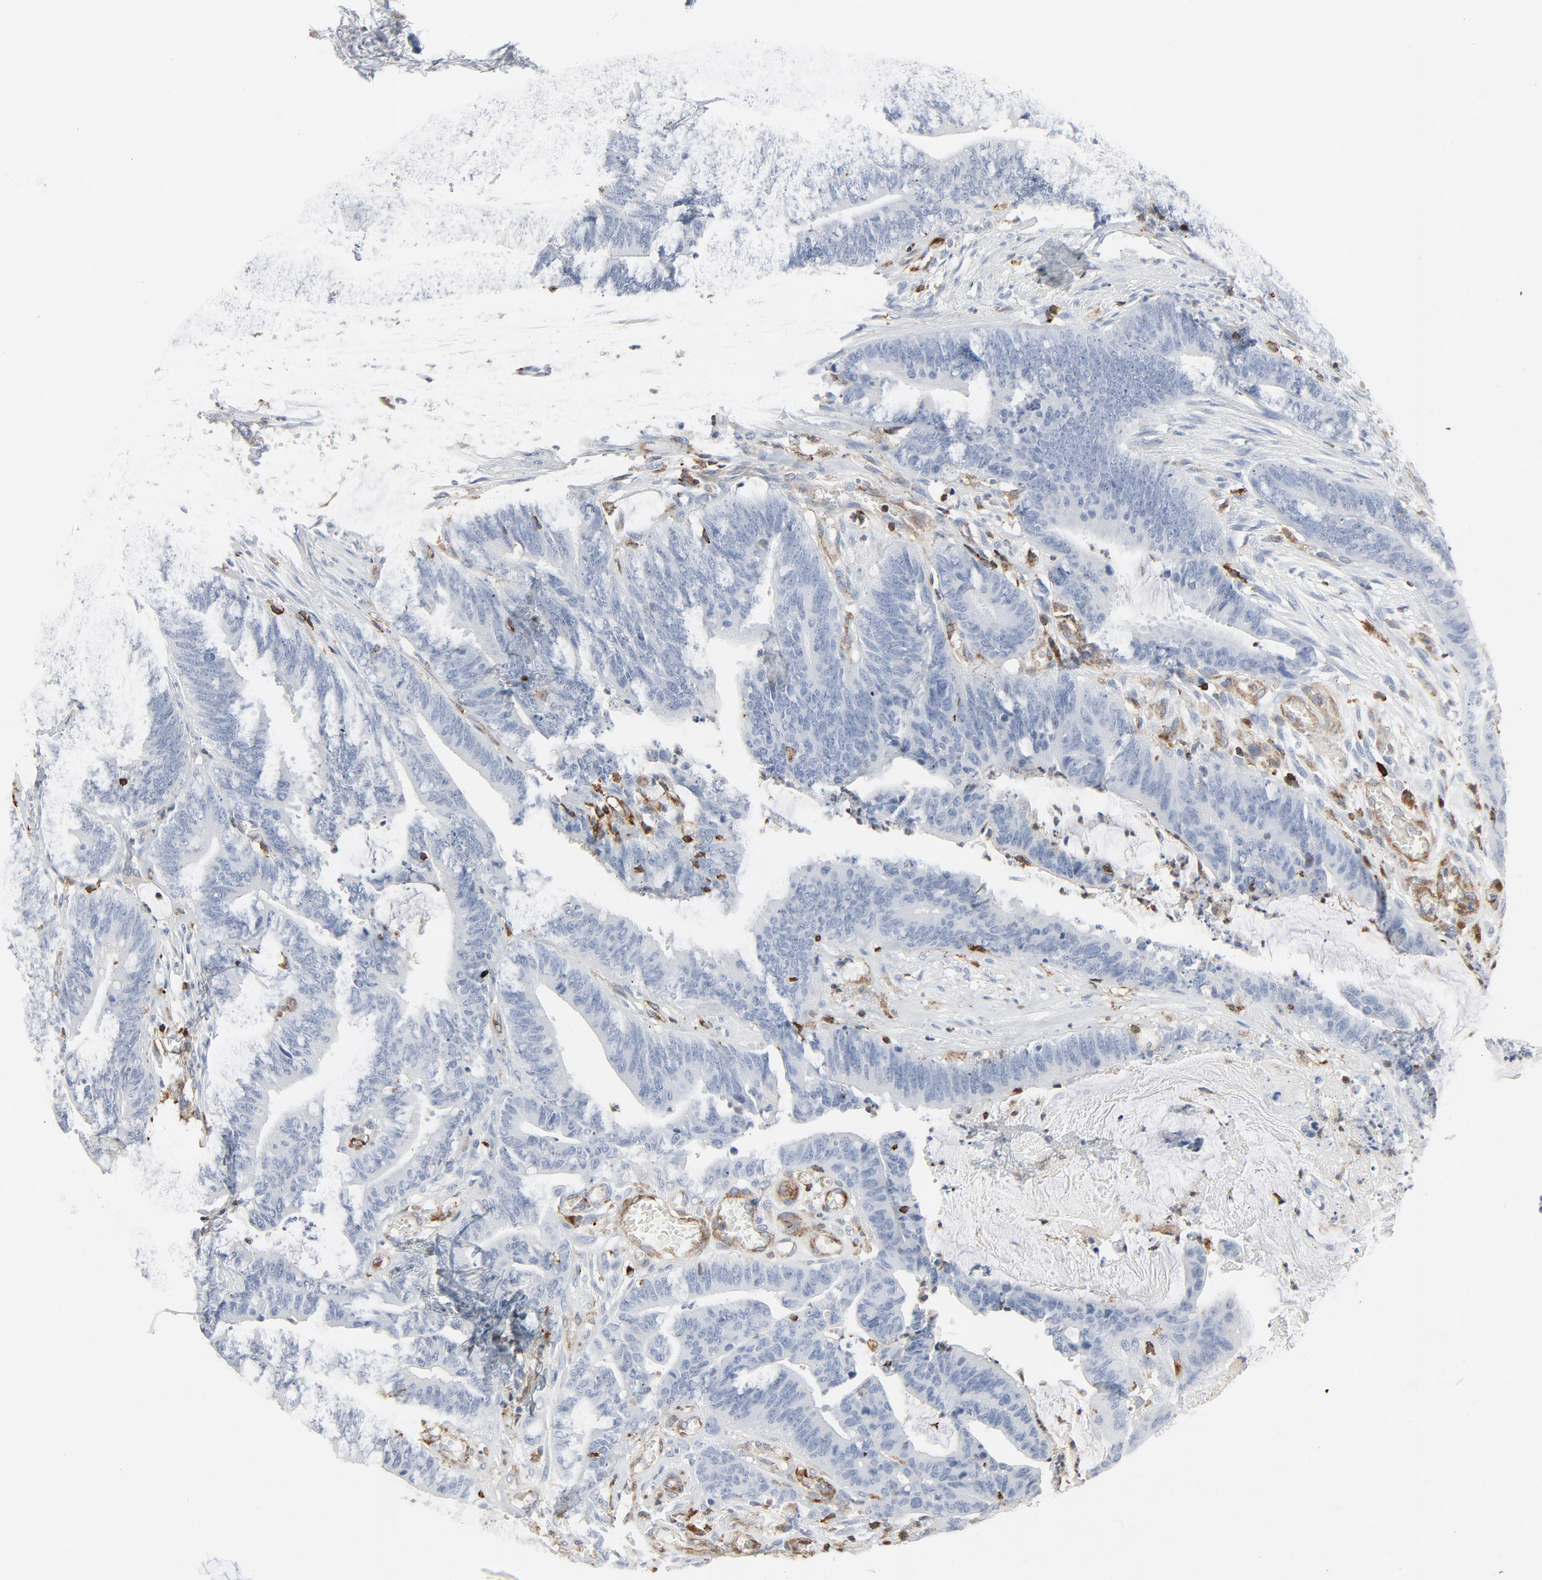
{"staining": {"intensity": "negative", "quantity": "none", "location": "none"}, "tissue": "colorectal cancer", "cell_type": "Tumor cells", "image_type": "cancer", "snomed": [{"axis": "morphology", "description": "Adenocarcinoma, NOS"}, {"axis": "topography", "description": "Rectum"}], "caption": "Adenocarcinoma (colorectal) stained for a protein using immunohistochemistry shows no positivity tumor cells.", "gene": "LCP2", "patient": {"sex": "female", "age": 66}}